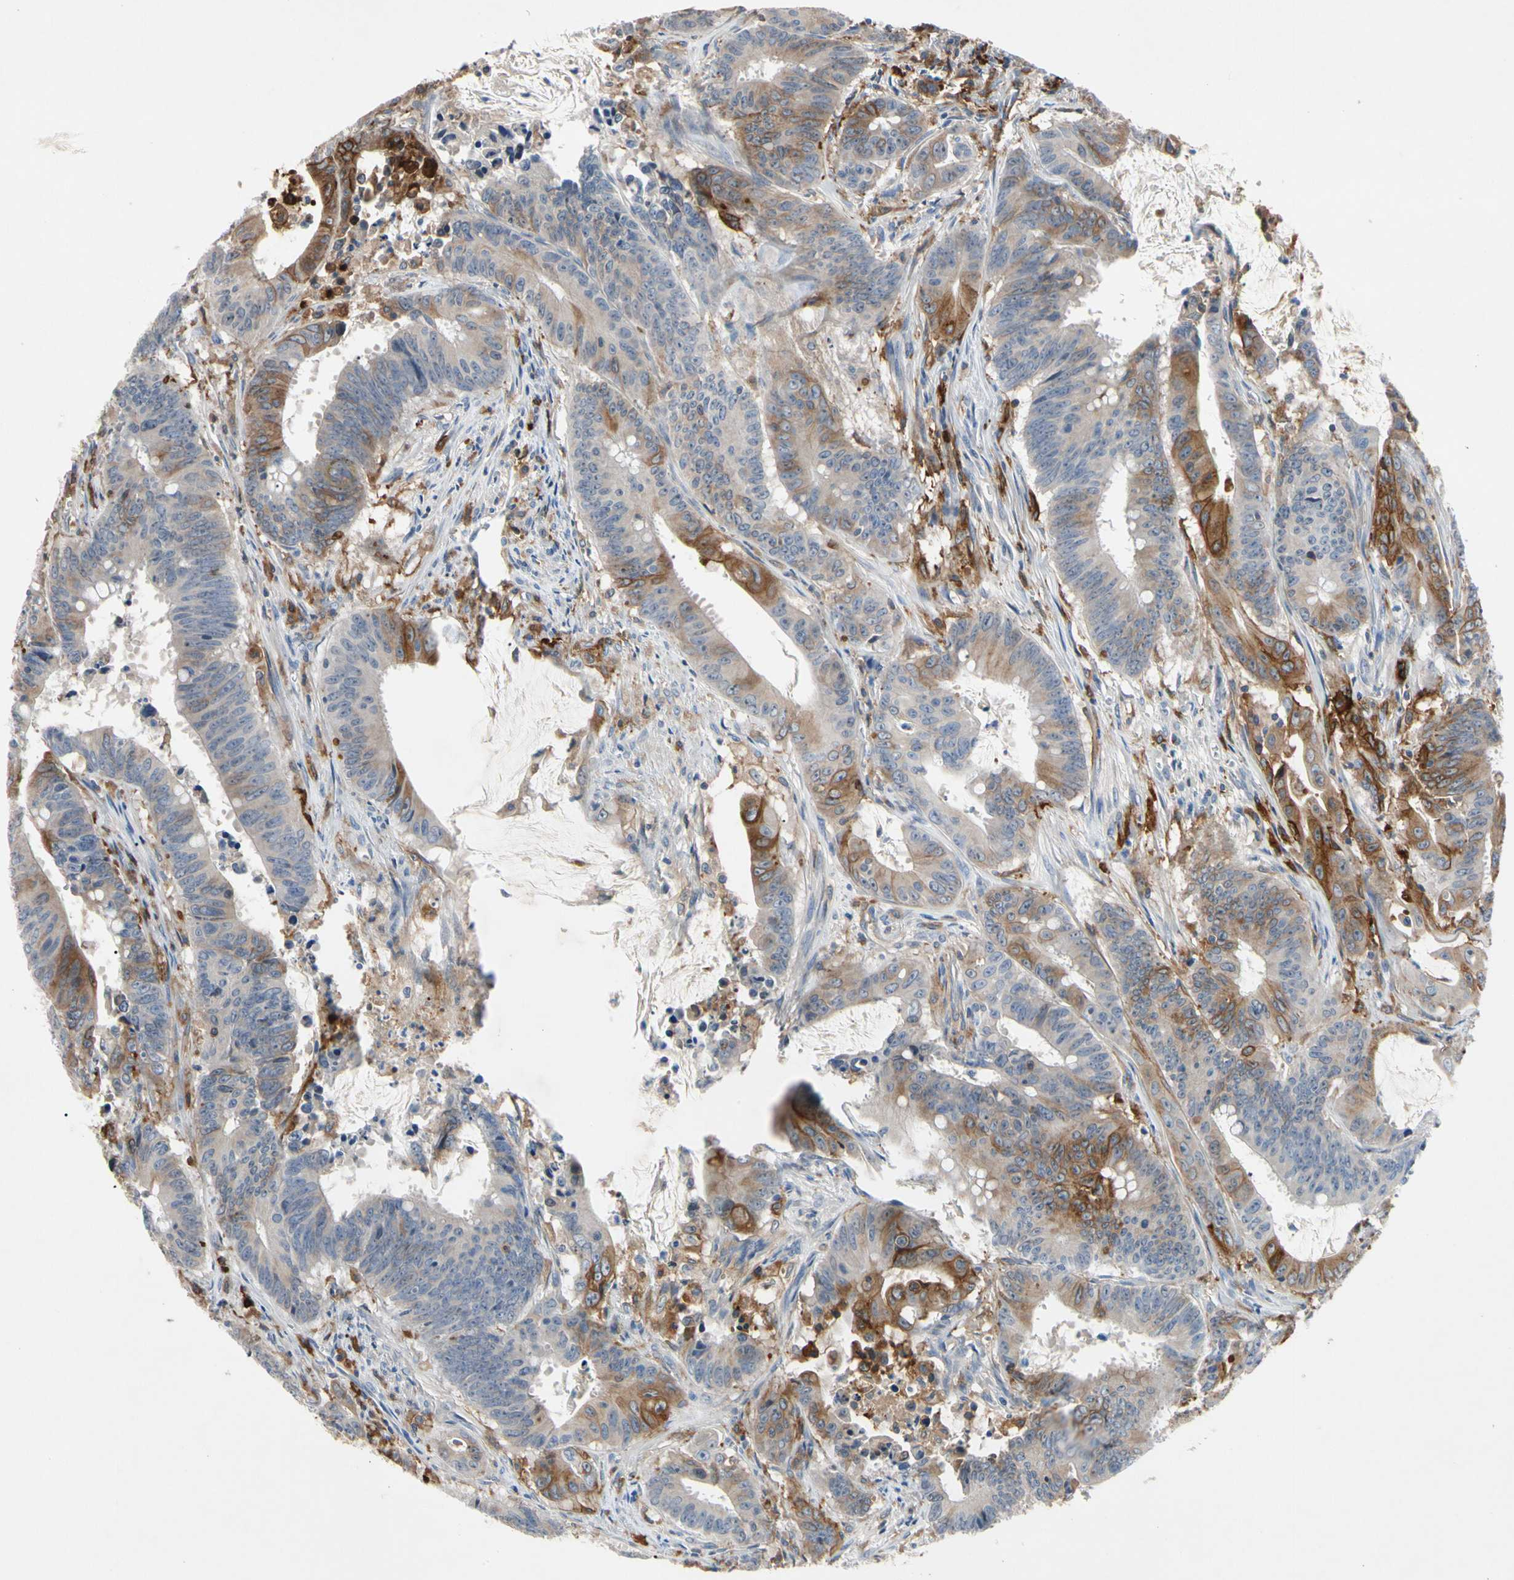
{"staining": {"intensity": "moderate", "quantity": "25%-75%", "location": "cytoplasmic/membranous"}, "tissue": "colorectal cancer", "cell_type": "Tumor cells", "image_type": "cancer", "snomed": [{"axis": "morphology", "description": "Adenocarcinoma, NOS"}, {"axis": "topography", "description": "Colon"}], "caption": "Immunohistochemical staining of adenocarcinoma (colorectal) shows moderate cytoplasmic/membranous protein expression in approximately 25%-75% of tumor cells. Nuclei are stained in blue.", "gene": "GAS6", "patient": {"sex": "male", "age": 45}}